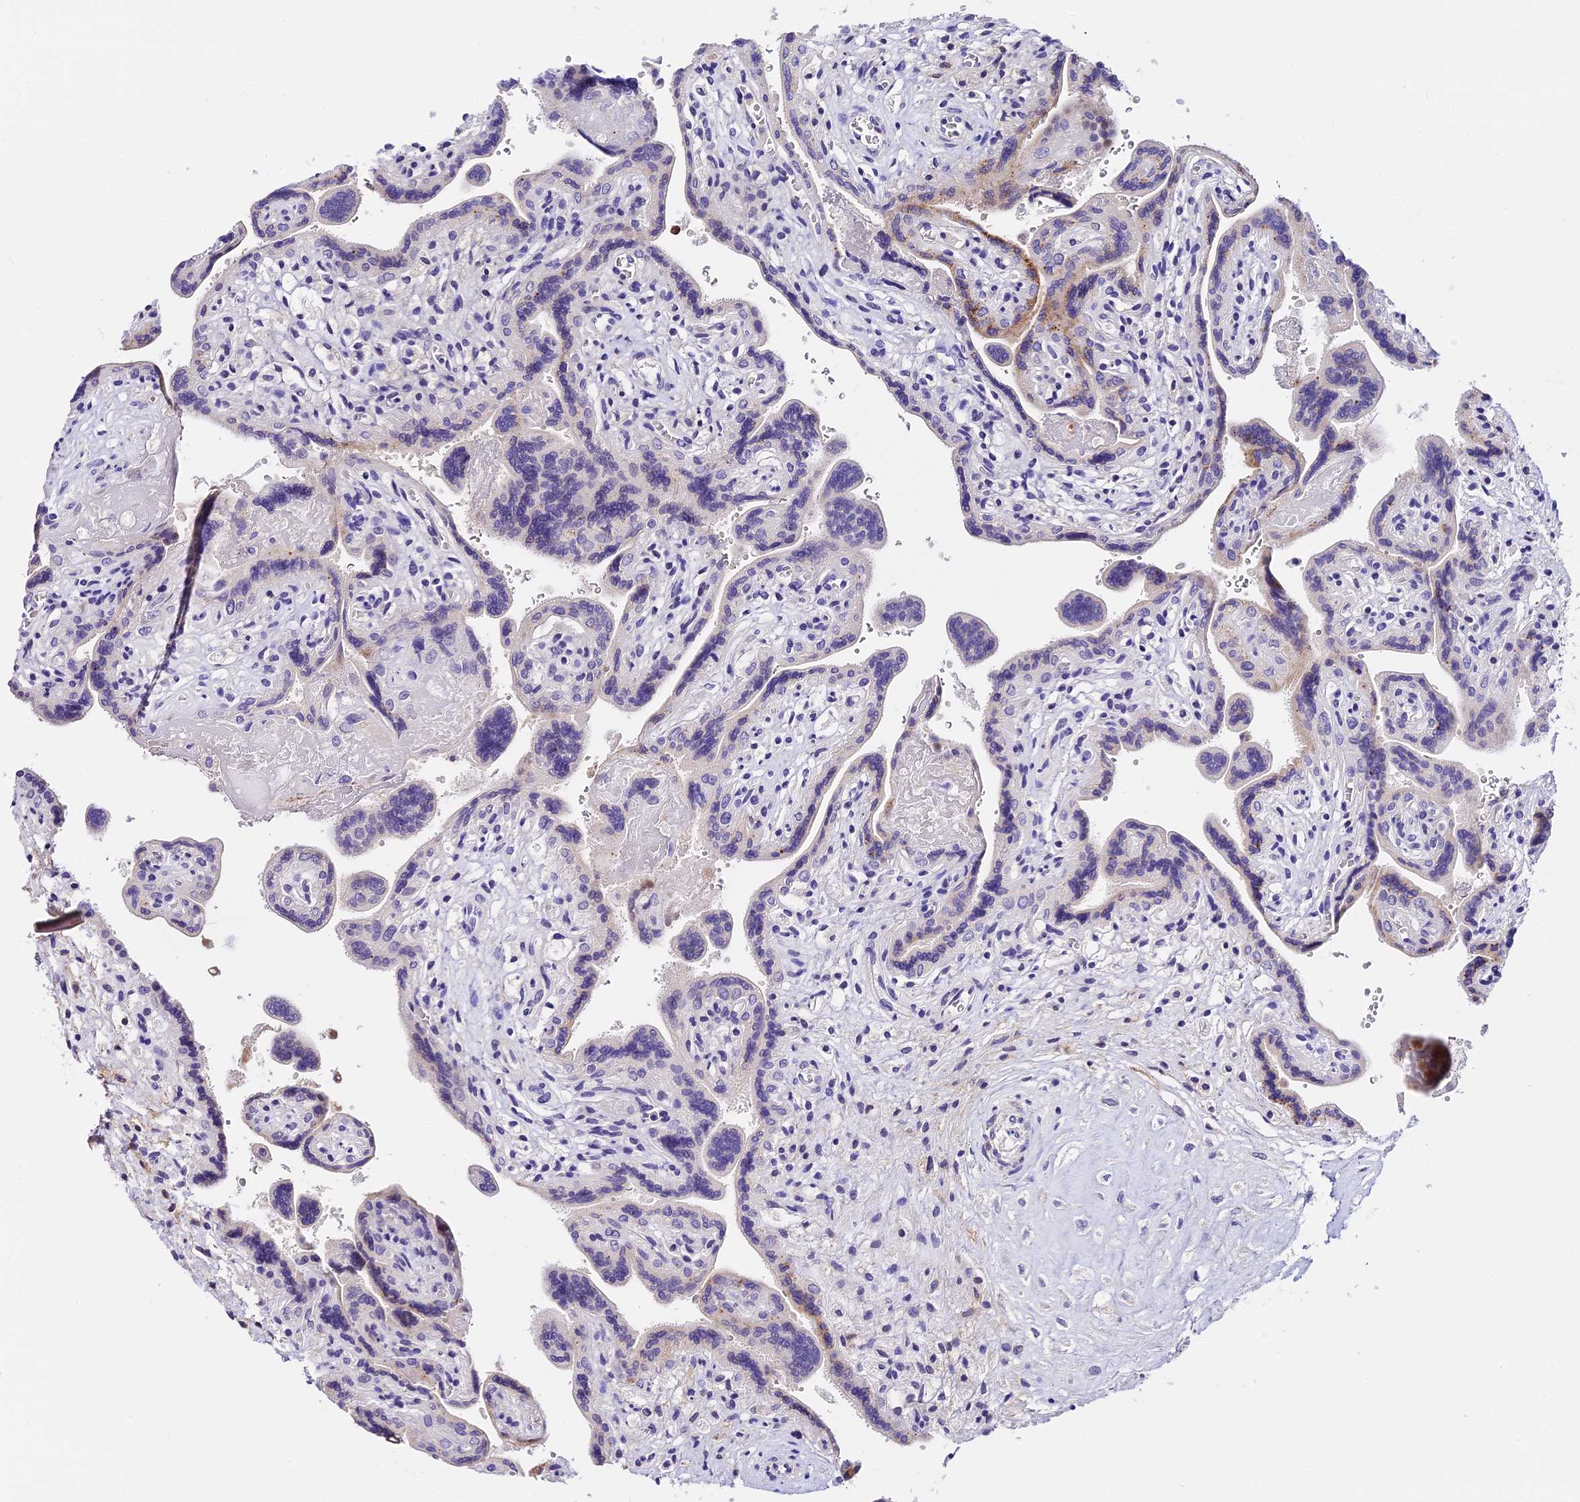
{"staining": {"intensity": "weak", "quantity": "<25%", "location": "cytoplasmic/membranous"}, "tissue": "placenta", "cell_type": "Trophoblastic cells", "image_type": "normal", "snomed": [{"axis": "morphology", "description": "Normal tissue, NOS"}, {"axis": "topography", "description": "Placenta"}], "caption": "Image shows no significant protein positivity in trophoblastic cells of normal placenta.", "gene": "MAP3K7CL", "patient": {"sex": "female", "age": 37}}